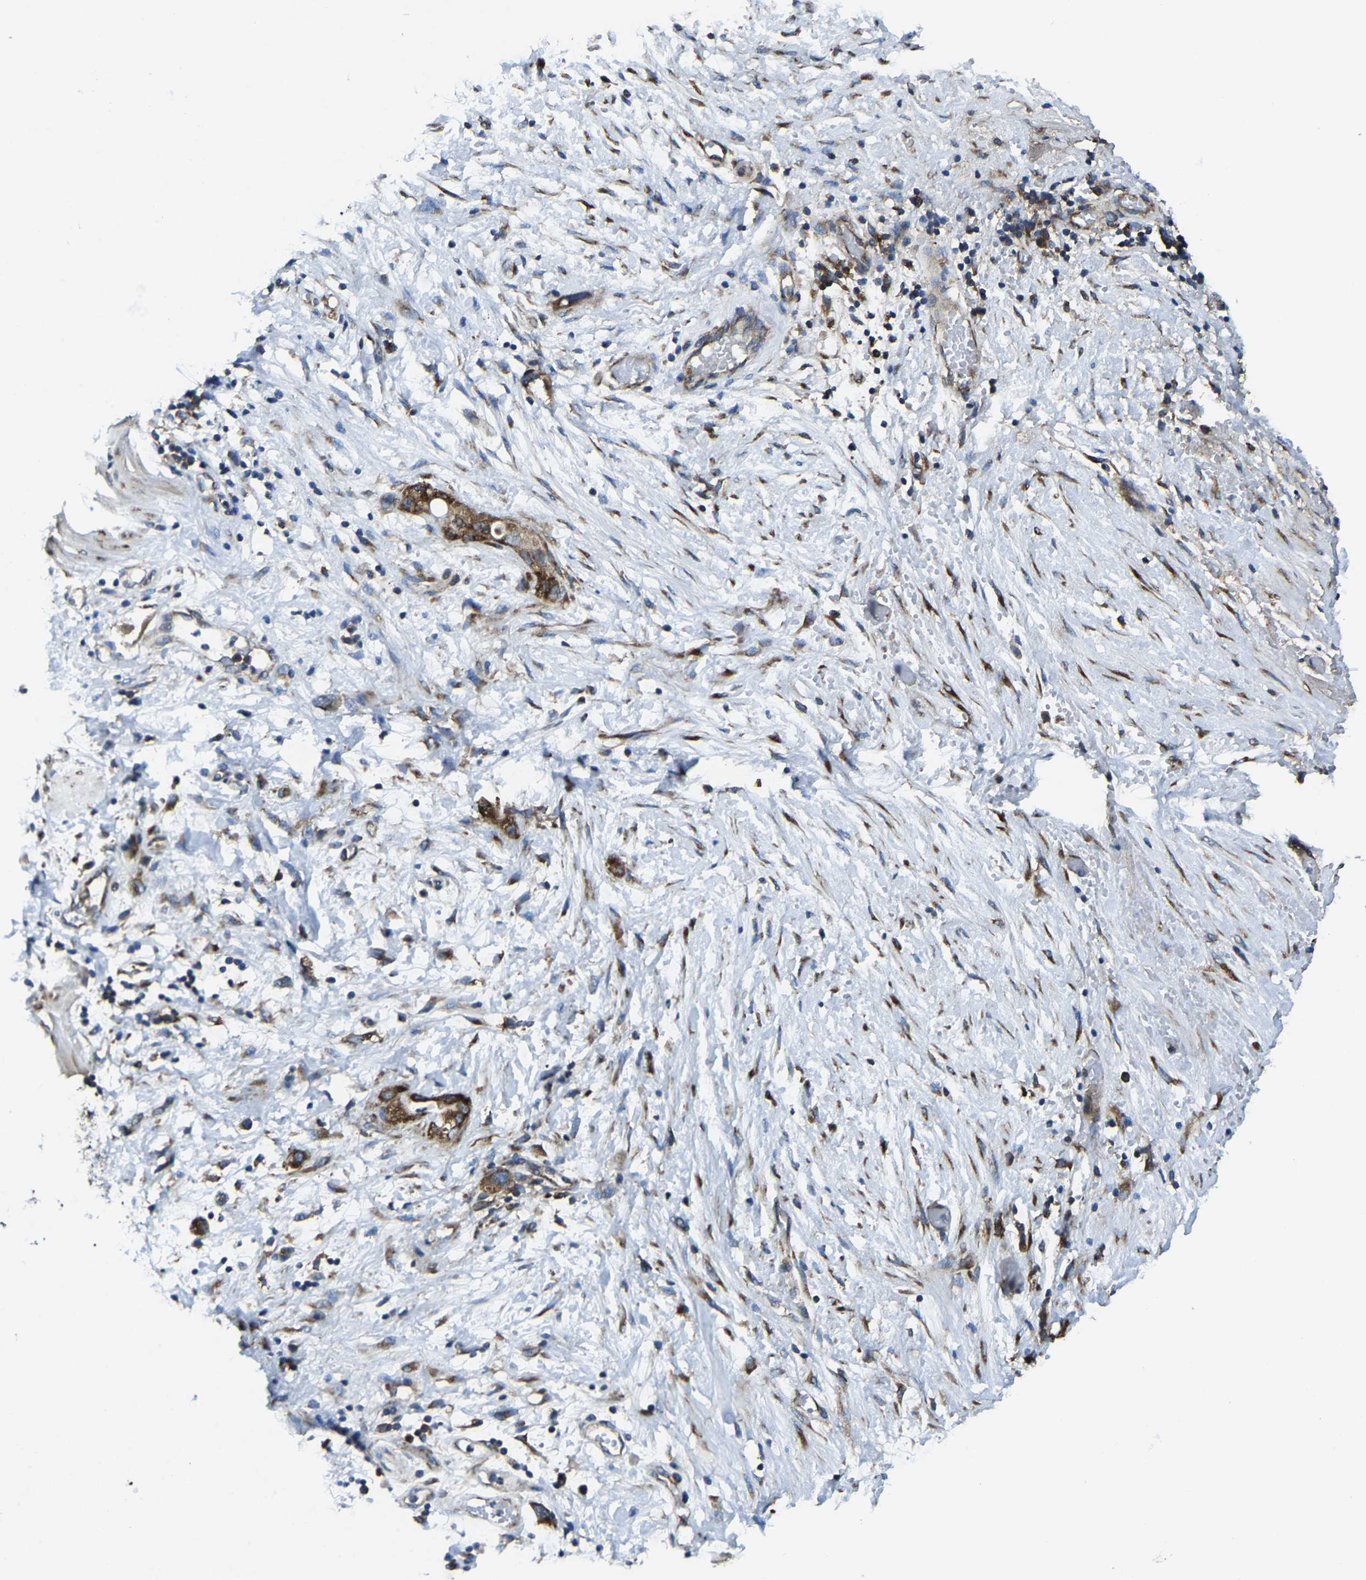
{"staining": {"intensity": "moderate", "quantity": ">75%", "location": "cytoplasmic/membranous"}, "tissue": "stomach cancer", "cell_type": "Tumor cells", "image_type": "cancer", "snomed": [{"axis": "morphology", "description": "Adenocarcinoma, NOS"}, {"axis": "topography", "description": "Stomach"}, {"axis": "topography", "description": "Stomach, lower"}], "caption": "Stomach cancer (adenocarcinoma) stained for a protein (brown) displays moderate cytoplasmic/membranous positive staining in approximately >75% of tumor cells.", "gene": "G3BP2", "patient": {"sex": "female", "age": 48}}